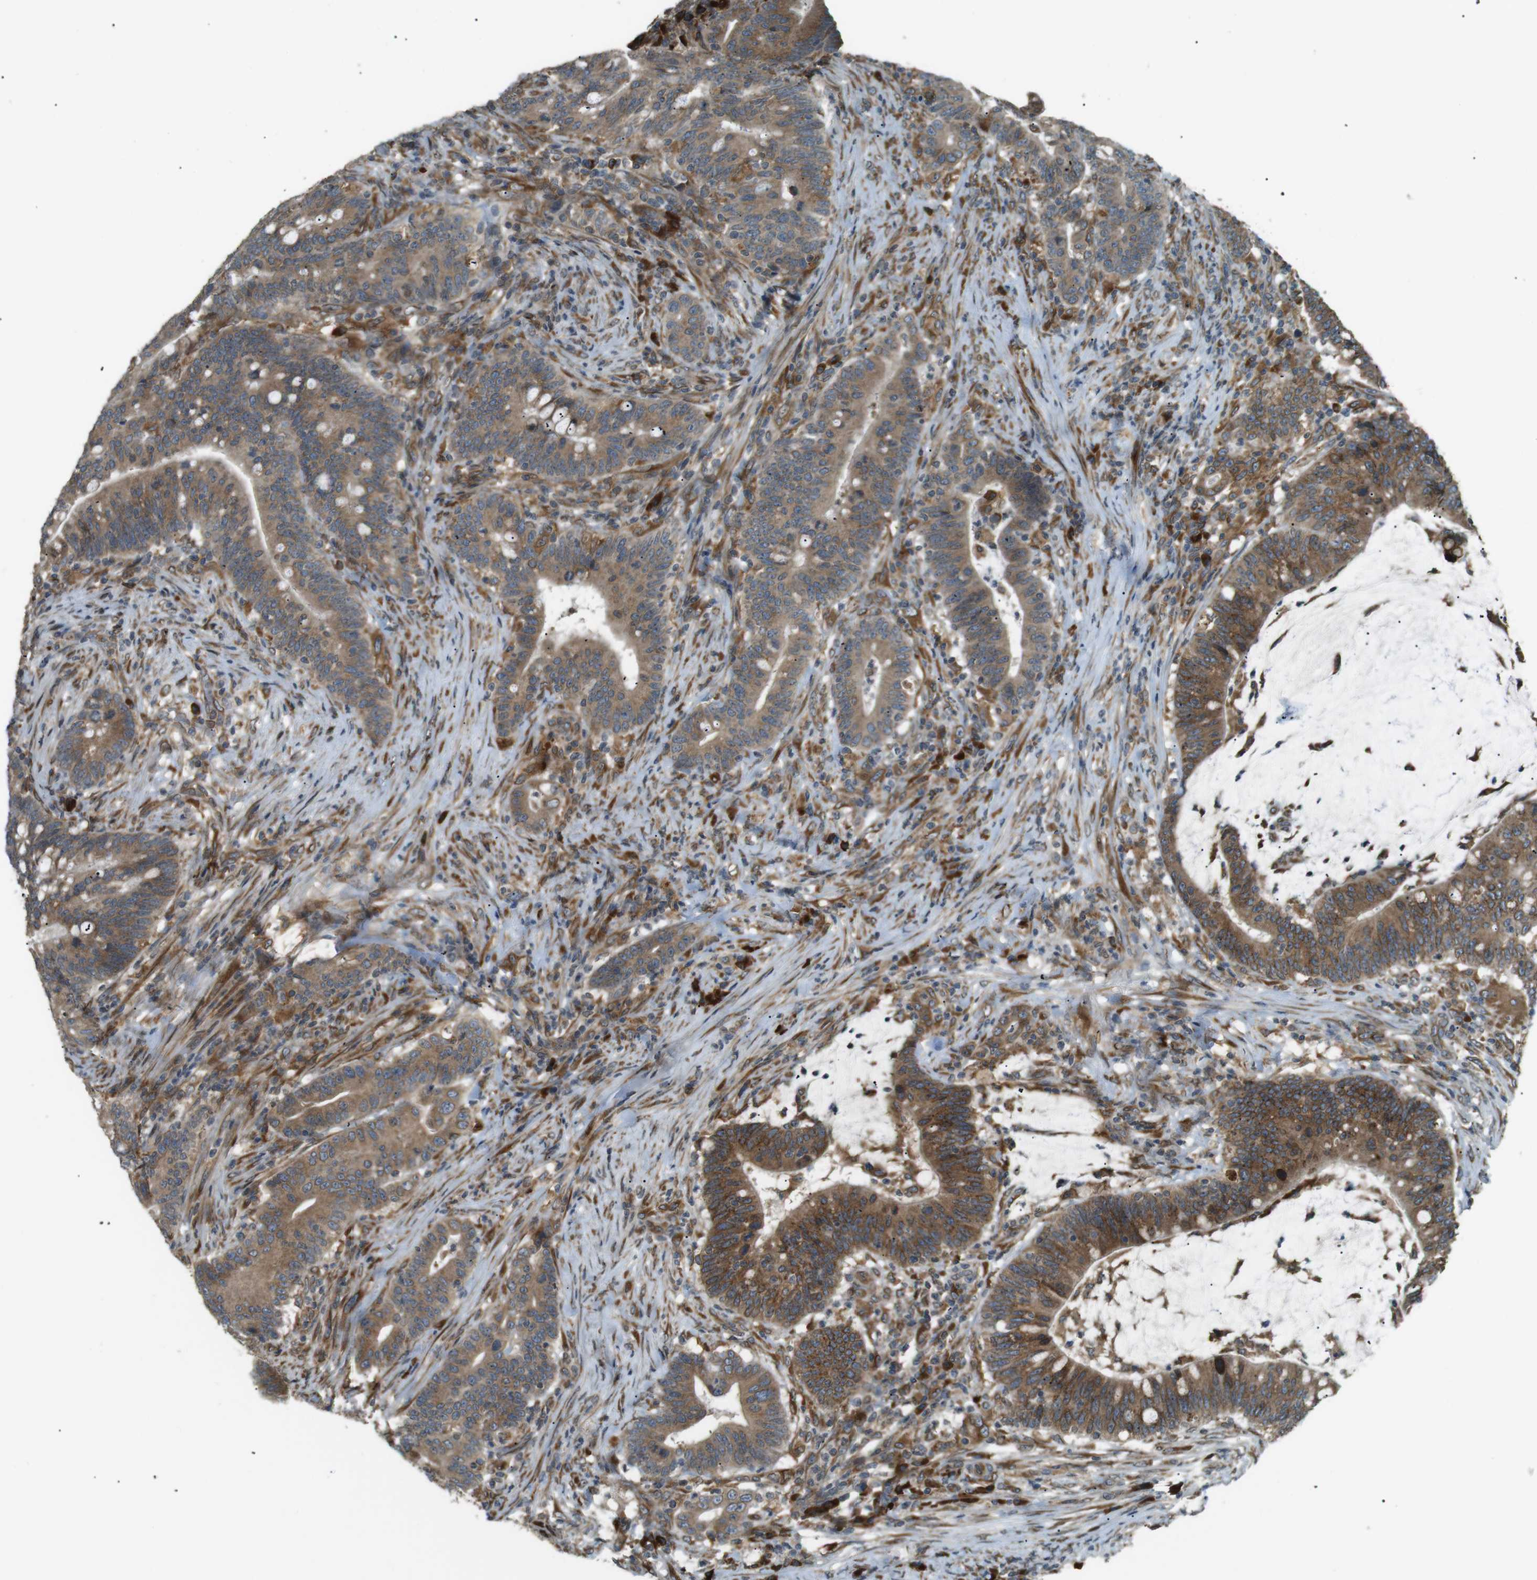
{"staining": {"intensity": "moderate", "quantity": ">75%", "location": "cytoplasmic/membranous"}, "tissue": "colorectal cancer", "cell_type": "Tumor cells", "image_type": "cancer", "snomed": [{"axis": "morphology", "description": "Normal tissue, NOS"}, {"axis": "morphology", "description": "Adenocarcinoma, NOS"}, {"axis": "topography", "description": "Colon"}], "caption": "DAB (3,3'-diaminobenzidine) immunohistochemical staining of human colorectal adenocarcinoma displays moderate cytoplasmic/membranous protein staining in about >75% of tumor cells.", "gene": "TMED4", "patient": {"sex": "female", "age": 66}}